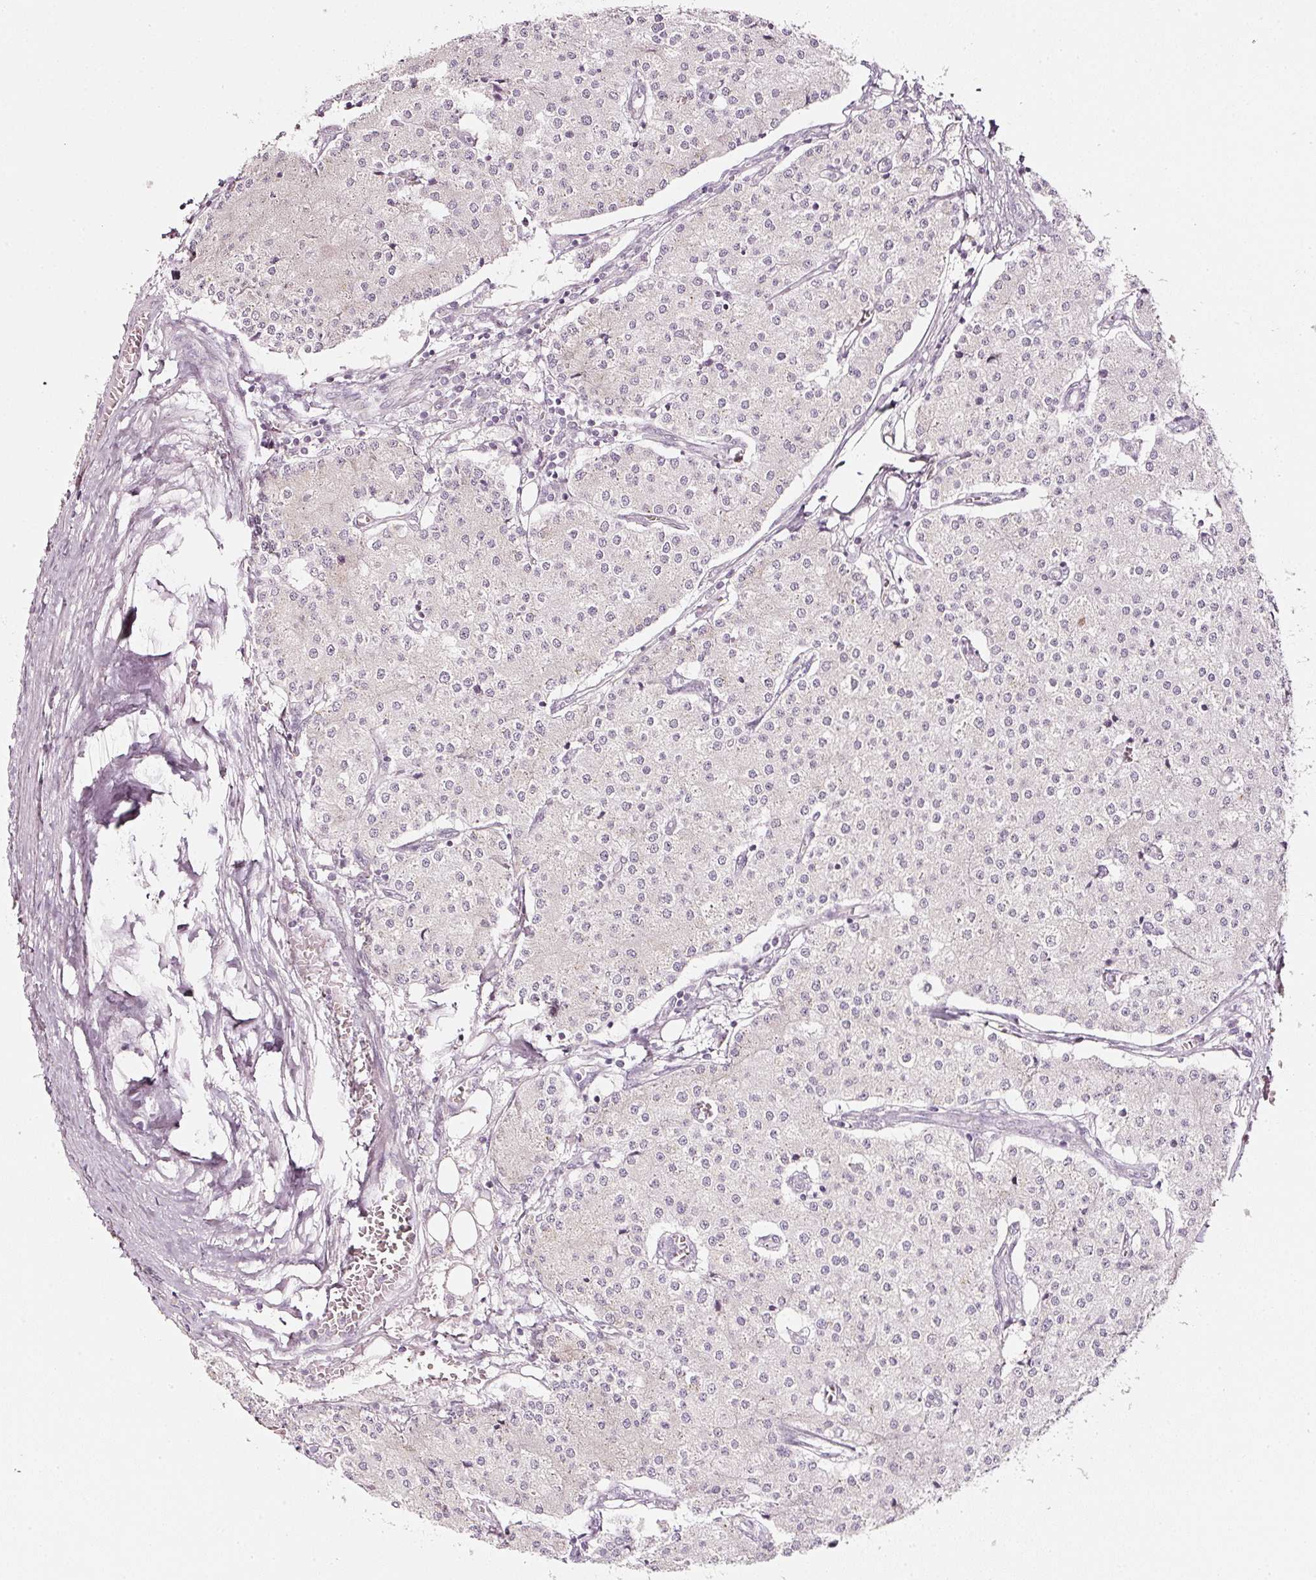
{"staining": {"intensity": "negative", "quantity": "none", "location": "none"}, "tissue": "carcinoid", "cell_type": "Tumor cells", "image_type": "cancer", "snomed": [{"axis": "morphology", "description": "Carcinoid, malignant, NOS"}, {"axis": "topography", "description": "Colon"}], "caption": "An immunohistochemistry image of carcinoid is shown. There is no staining in tumor cells of carcinoid.", "gene": "SDF4", "patient": {"sex": "female", "age": 52}}